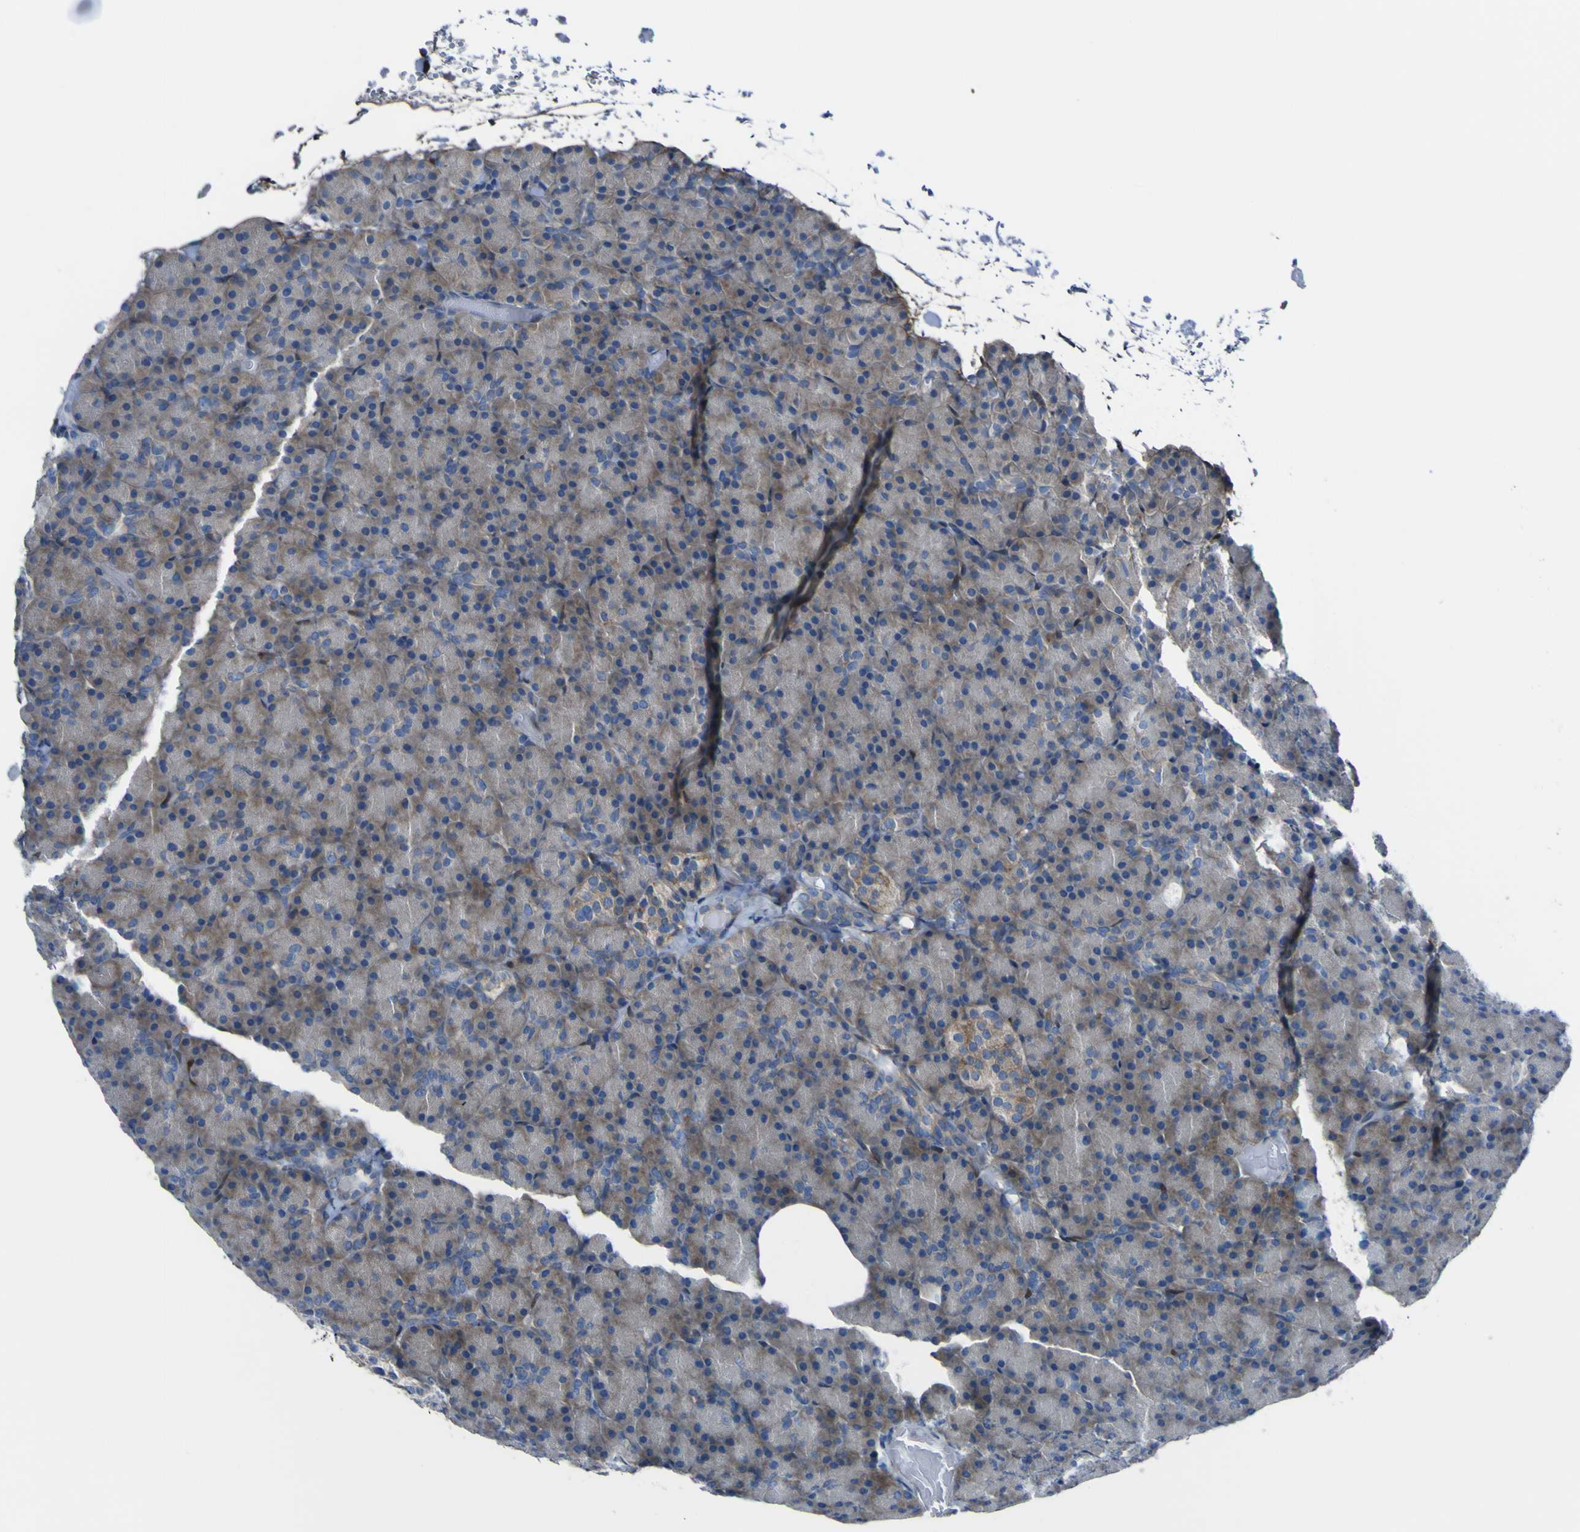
{"staining": {"intensity": "moderate", "quantity": "25%-75%", "location": "cytoplasmic/membranous"}, "tissue": "pancreas", "cell_type": "Exocrine glandular cells", "image_type": "normal", "snomed": [{"axis": "morphology", "description": "Normal tissue, NOS"}, {"axis": "topography", "description": "Pancreas"}], "caption": "About 25%-75% of exocrine glandular cells in normal human pancreas reveal moderate cytoplasmic/membranous protein expression as visualized by brown immunohistochemical staining.", "gene": "LRRN1", "patient": {"sex": "female", "age": 43}}